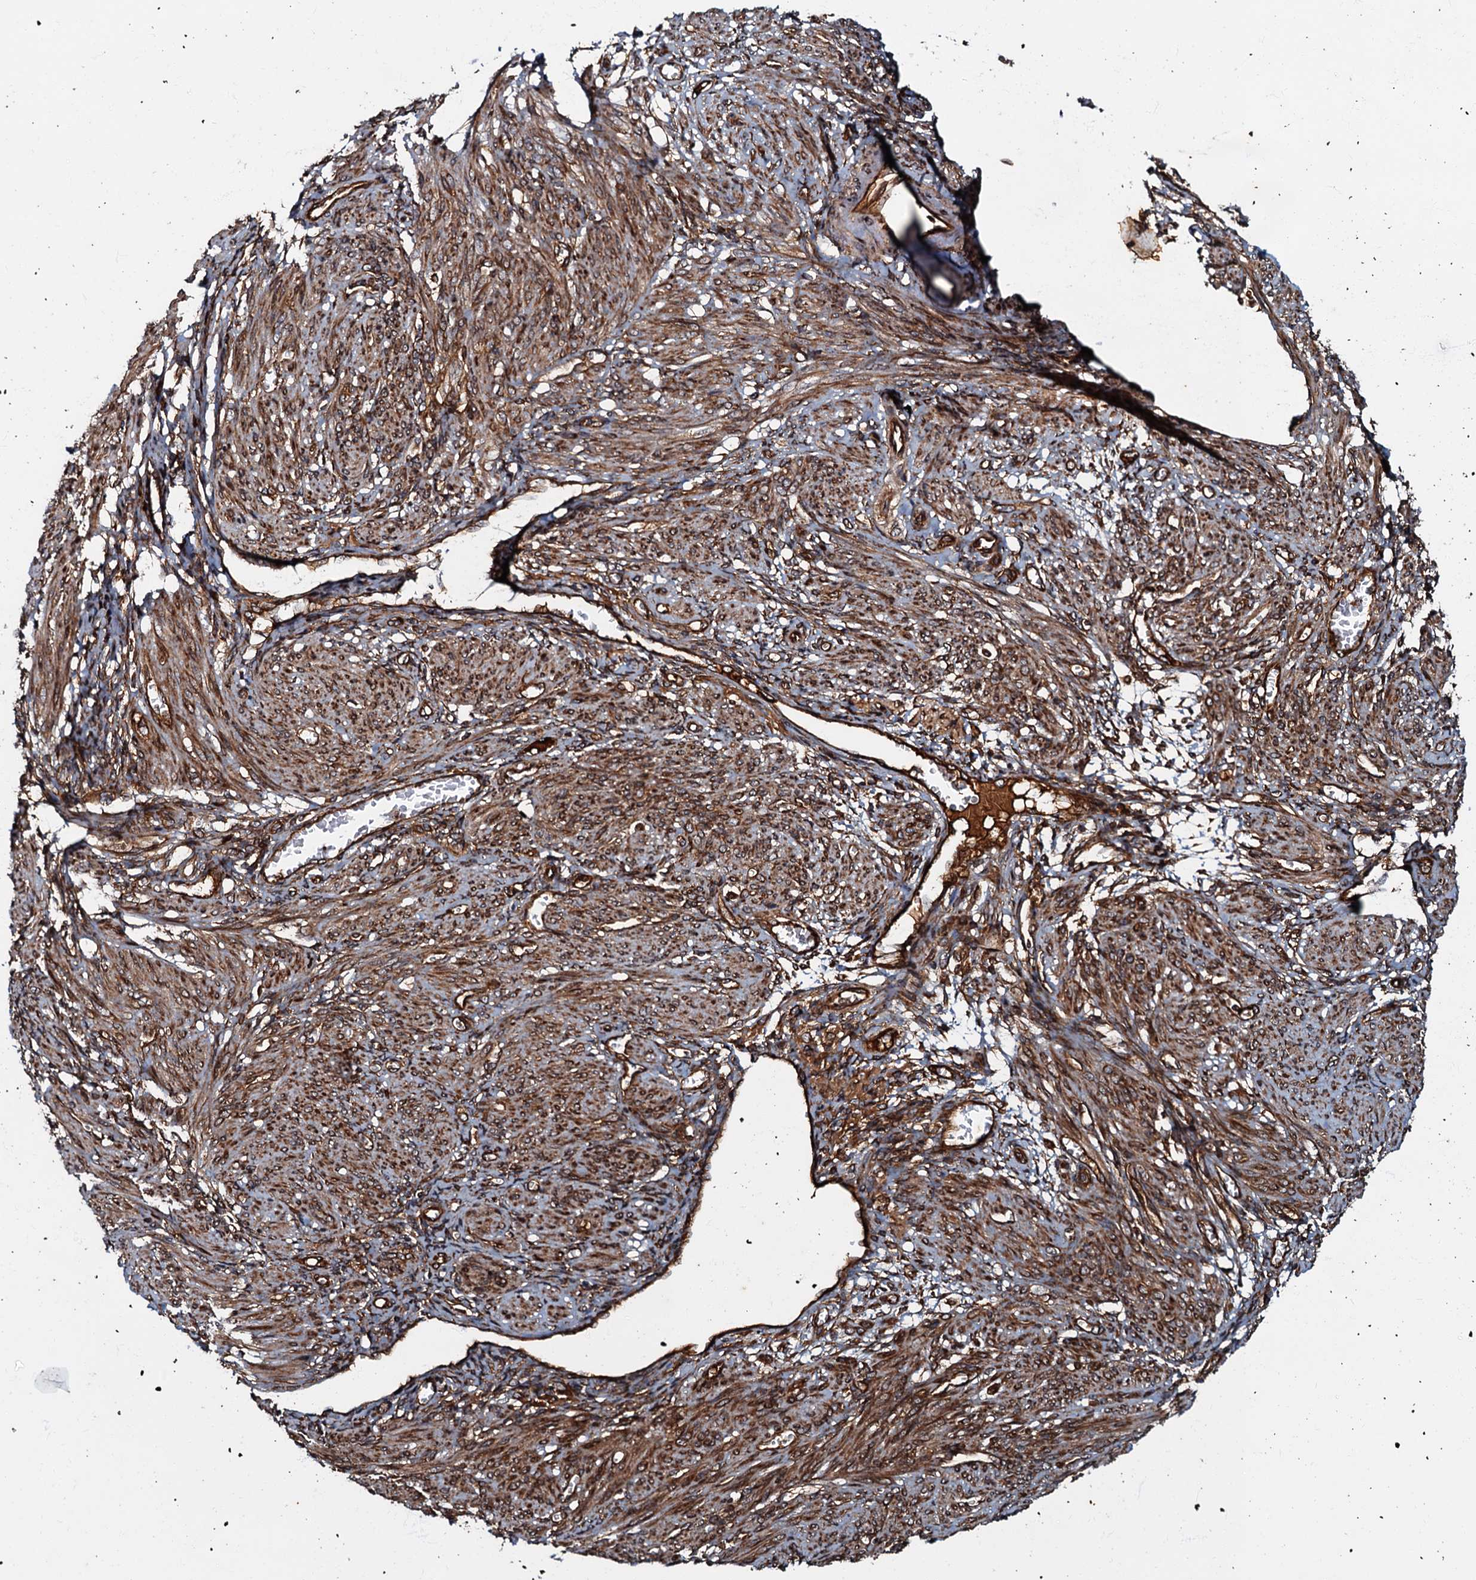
{"staining": {"intensity": "moderate", "quantity": ">75%", "location": "cytoplasmic/membranous"}, "tissue": "smooth muscle", "cell_type": "Smooth muscle cells", "image_type": "normal", "snomed": [{"axis": "morphology", "description": "Normal tissue, NOS"}, {"axis": "topography", "description": "Smooth muscle"}], "caption": "A brown stain labels moderate cytoplasmic/membranous staining of a protein in smooth muscle cells of normal human smooth muscle.", "gene": "BLOC1S6", "patient": {"sex": "female", "age": 39}}